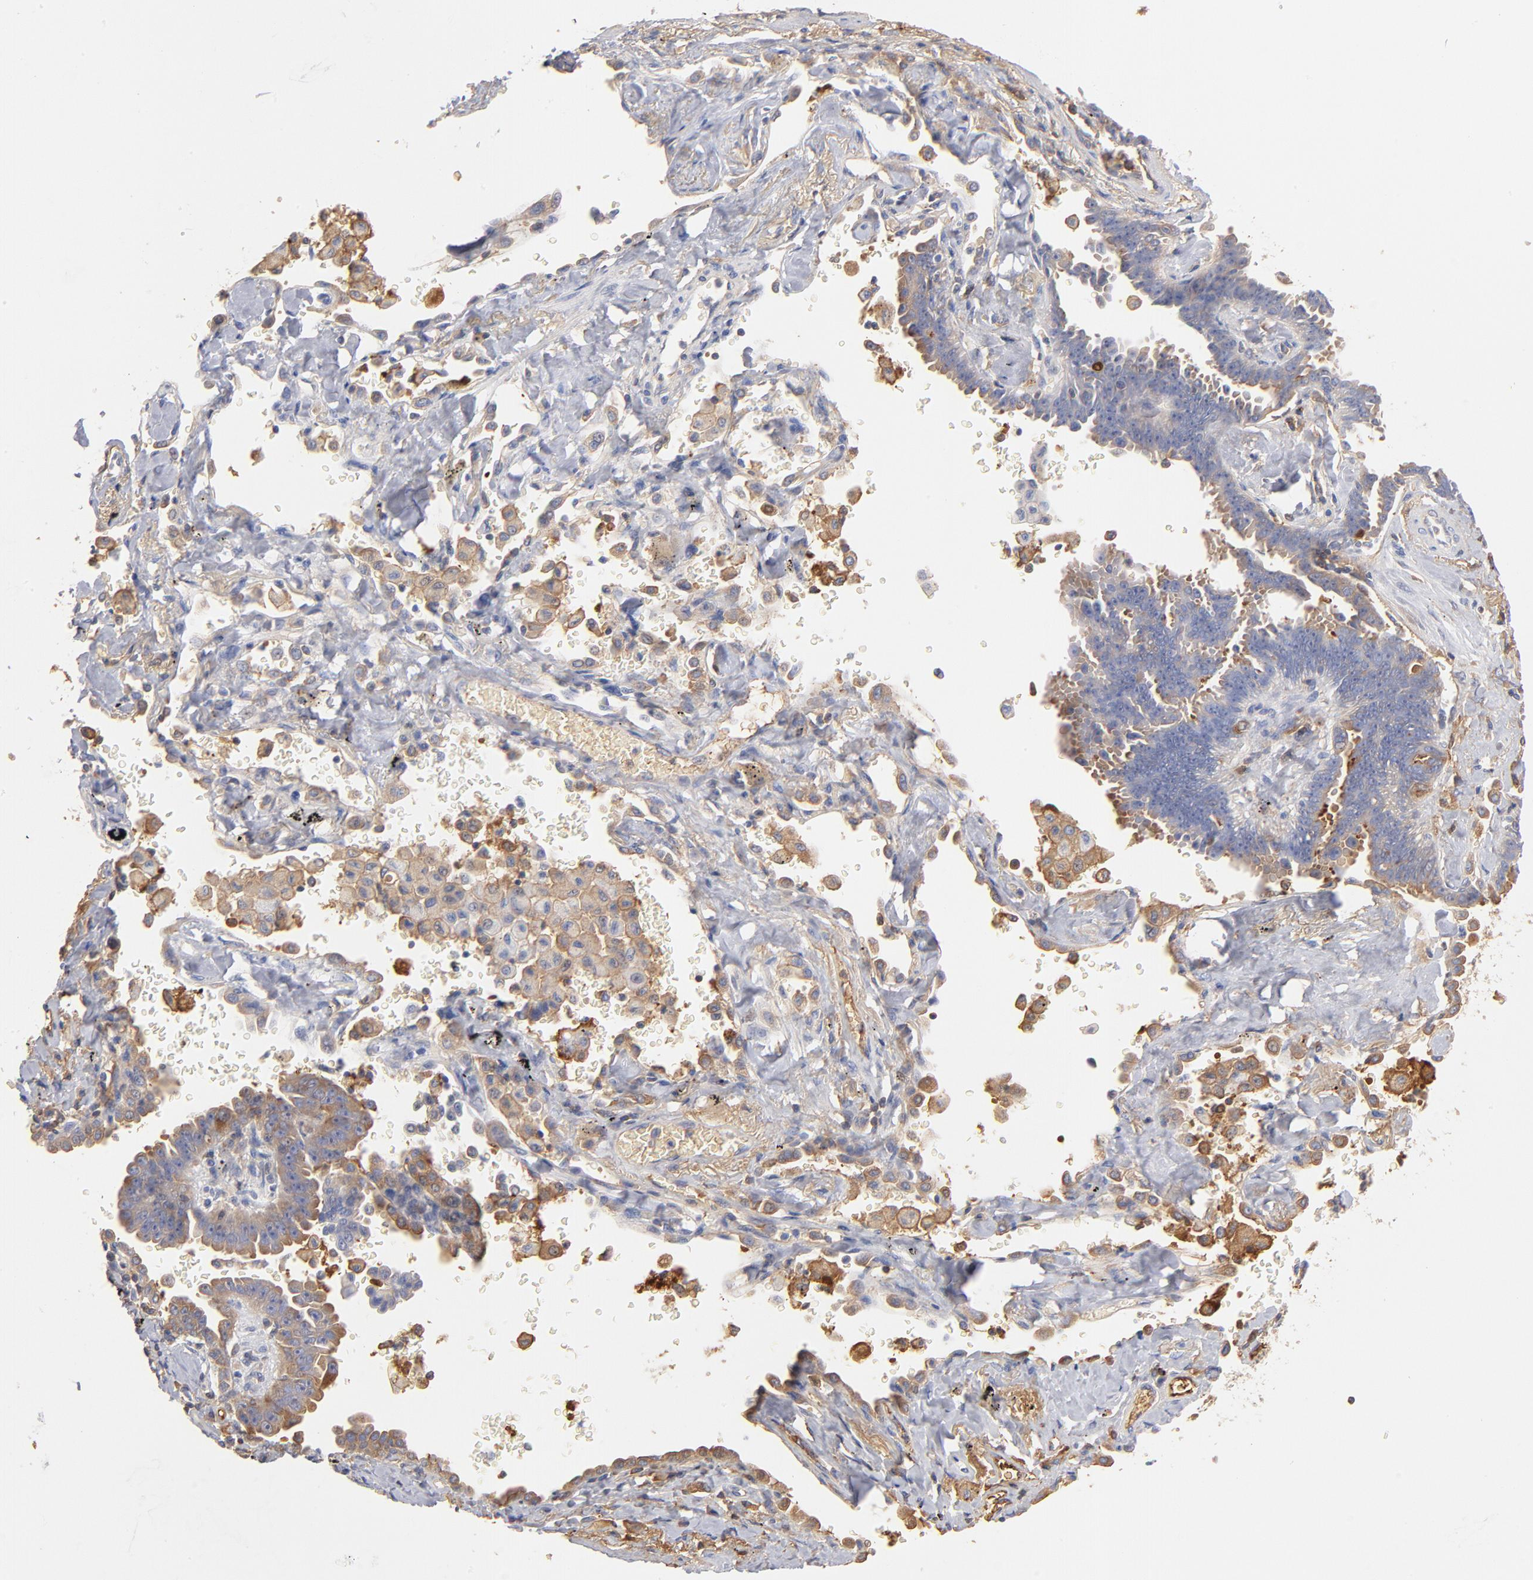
{"staining": {"intensity": "weak", "quantity": "25%-75%", "location": "cytoplasmic/membranous"}, "tissue": "lung cancer", "cell_type": "Tumor cells", "image_type": "cancer", "snomed": [{"axis": "morphology", "description": "Adenocarcinoma, NOS"}, {"axis": "topography", "description": "Lung"}], "caption": "The immunohistochemical stain shows weak cytoplasmic/membranous staining in tumor cells of lung cancer (adenocarcinoma) tissue. The protein is shown in brown color, while the nuclei are stained blue.", "gene": "C3", "patient": {"sex": "female", "age": 64}}